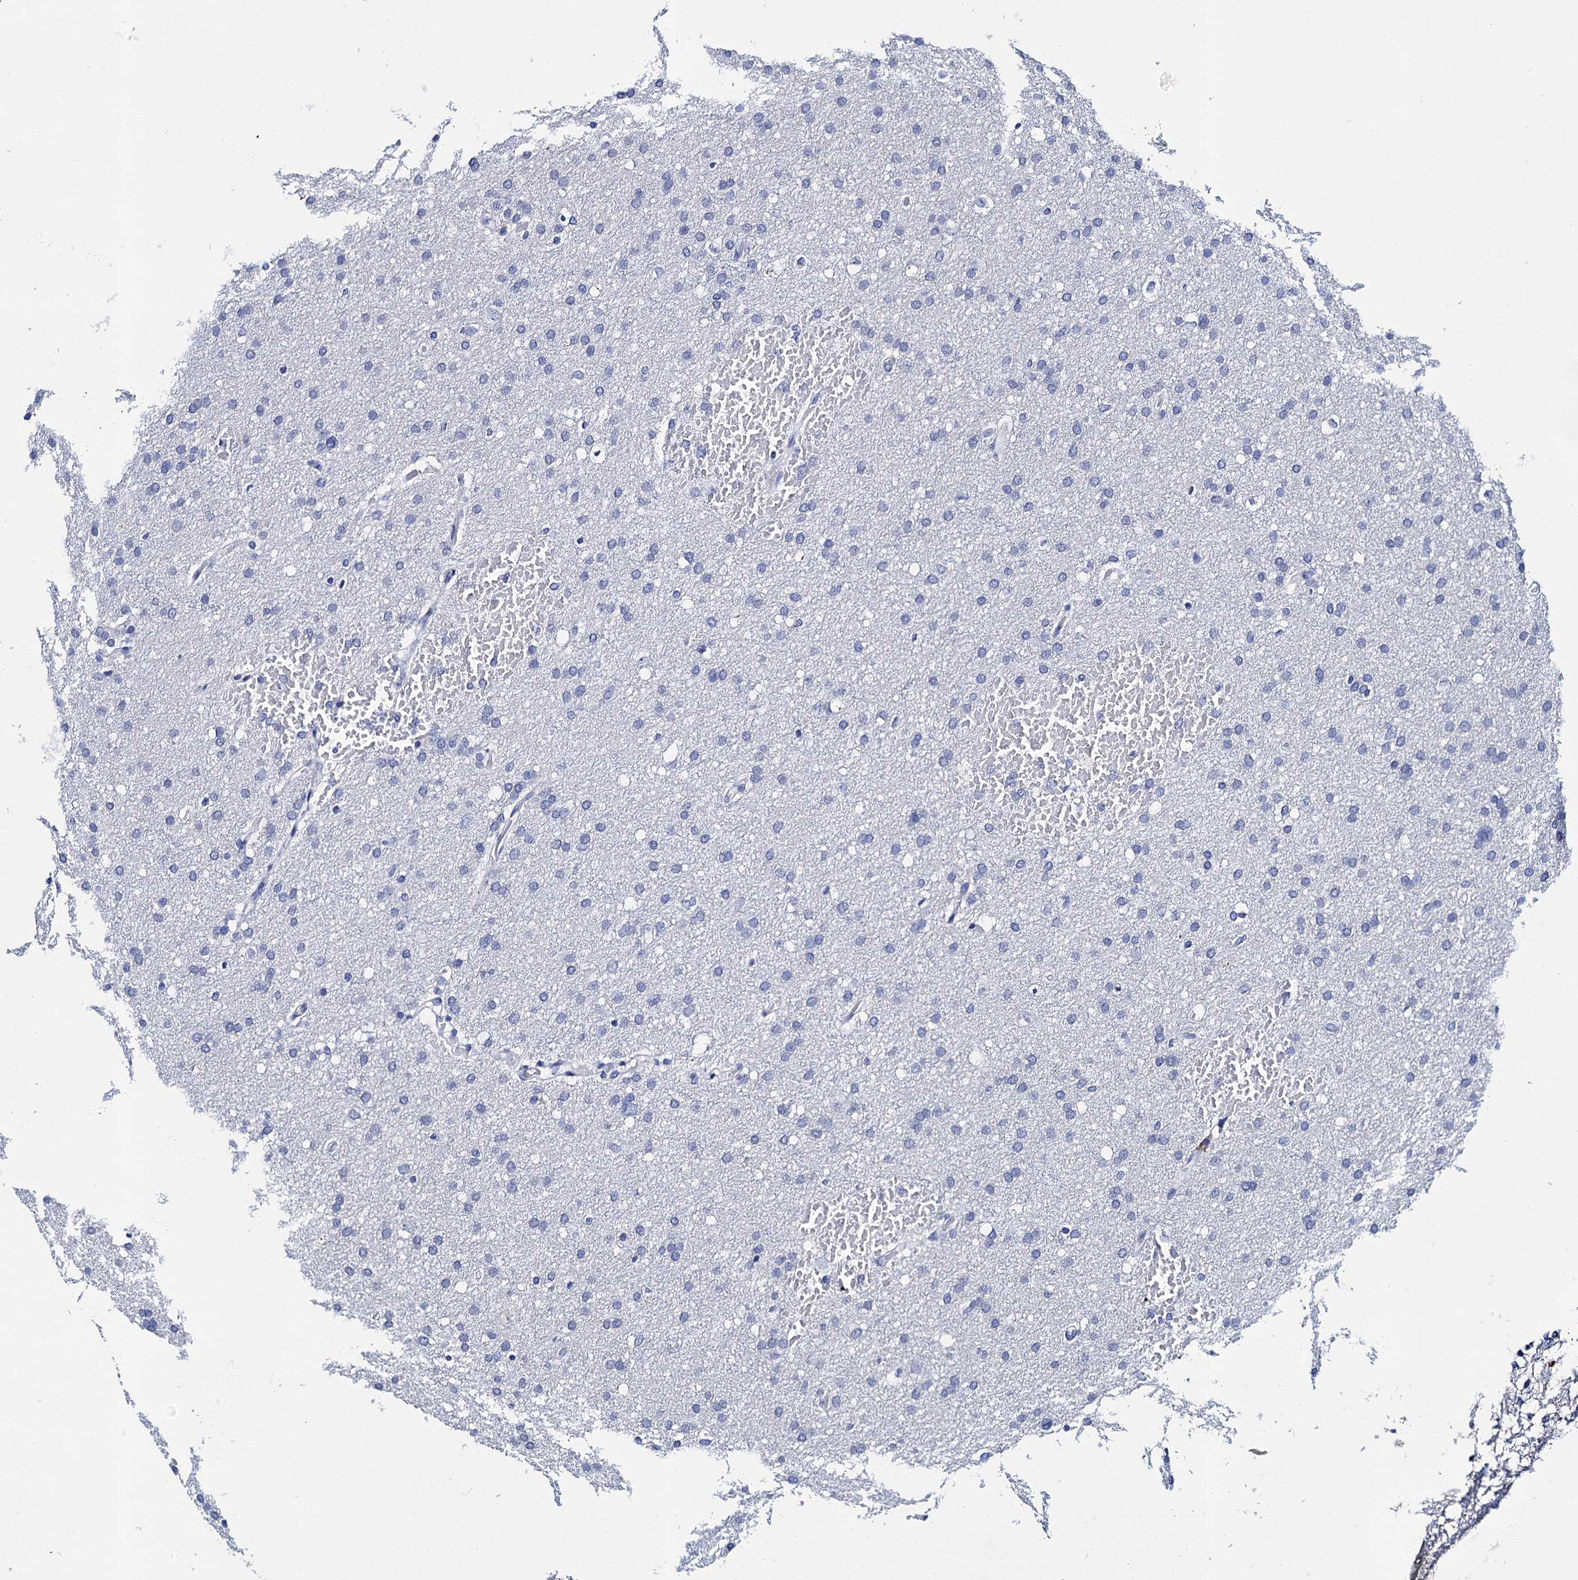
{"staining": {"intensity": "negative", "quantity": "none", "location": "none"}, "tissue": "glioma", "cell_type": "Tumor cells", "image_type": "cancer", "snomed": [{"axis": "morphology", "description": "Glioma, malignant, High grade"}, {"axis": "topography", "description": "Cerebral cortex"}], "caption": "The photomicrograph demonstrates no significant expression in tumor cells of glioma.", "gene": "LYPD3", "patient": {"sex": "female", "age": 36}}